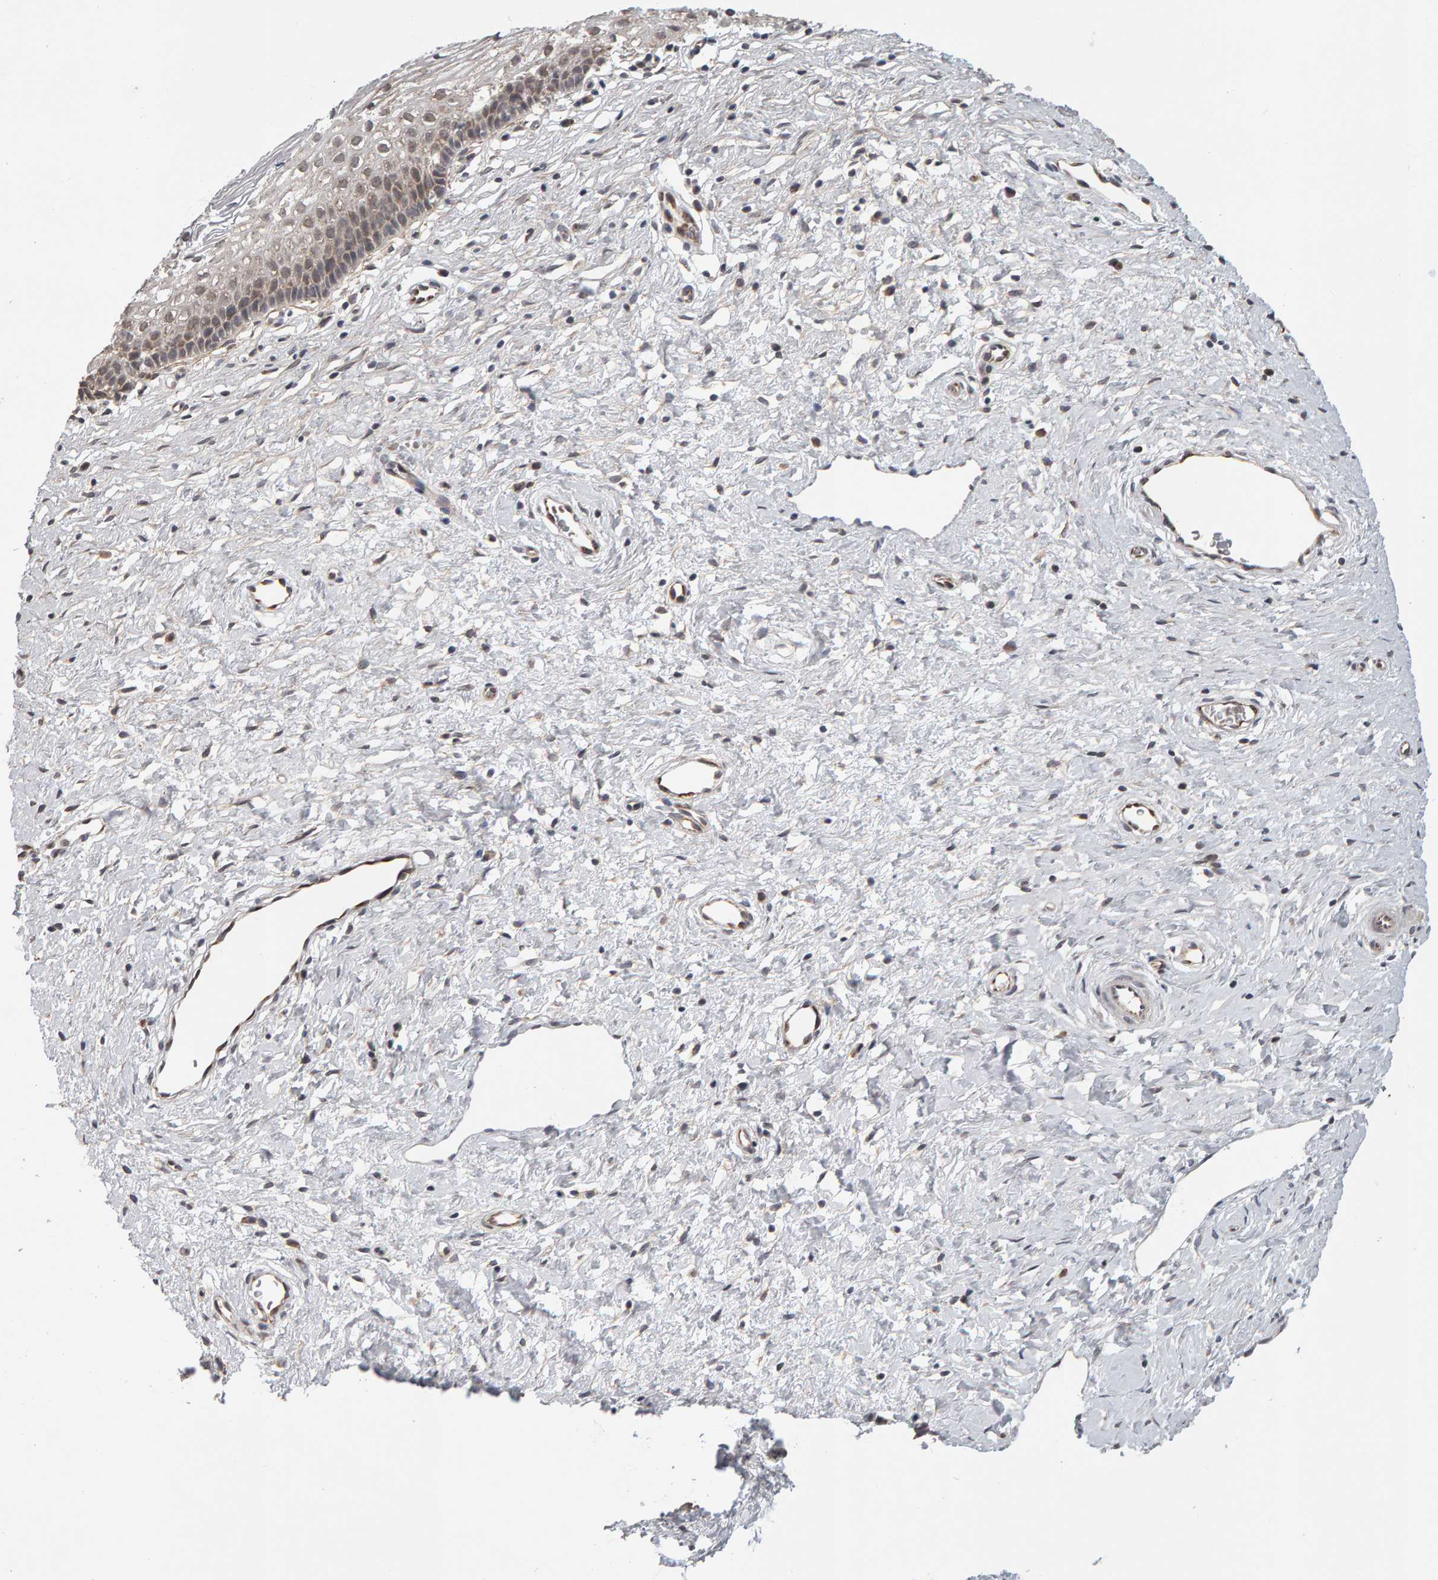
{"staining": {"intensity": "moderate", "quantity": ">75%", "location": "cytoplasmic/membranous,nuclear"}, "tissue": "cervix", "cell_type": "Squamous epithelial cells", "image_type": "normal", "snomed": [{"axis": "morphology", "description": "Normal tissue, NOS"}, {"axis": "topography", "description": "Cervix"}], "caption": "IHC of benign cervix shows medium levels of moderate cytoplasmic/membranous,nuclear expression in approximately >75% of squamous epithelial cells.", "gene": "DAP3", "patient": {"sex": "female", "age": 27}}